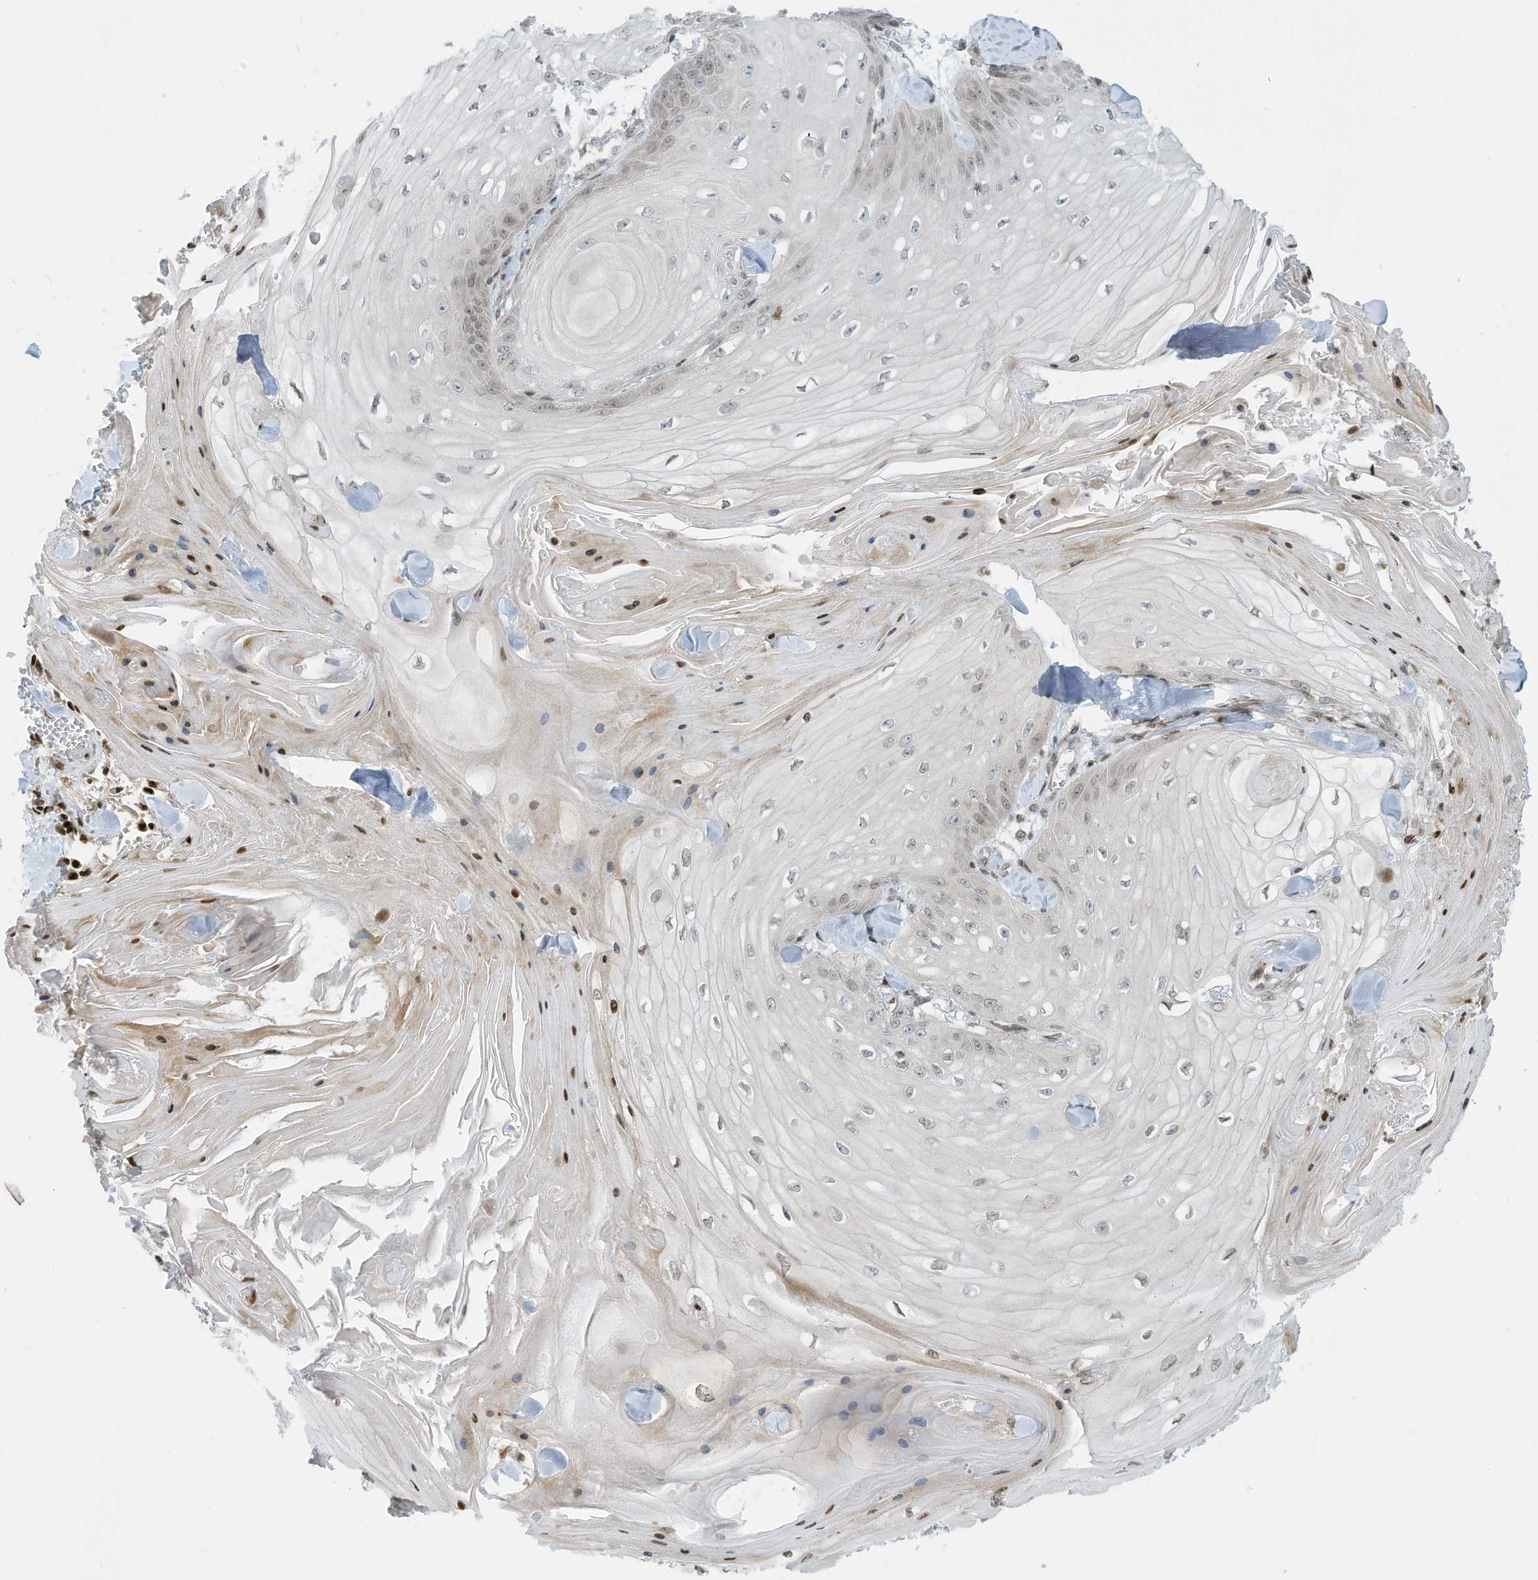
{"staining": {"intensity": "weak", "quantity": "<25%", "location": "nuclear"}, "tissue": "skin cancer", "cell_type": "Tumor cells", "image_type": "cancer", "snomed": [{"axis": "morphology", "description": "Squamous cell carcinoma, NOS"}, {"axis": "topography", "description": "Skin"}], "caption": "A high-resolution histopathology image shows immunohistochemistry staining of skin squamous cell carcinoma, which demonstrates no significant staining in tumor cells.", "gene": "ADI1", "patient": {"sex": "male", "age": 74}}